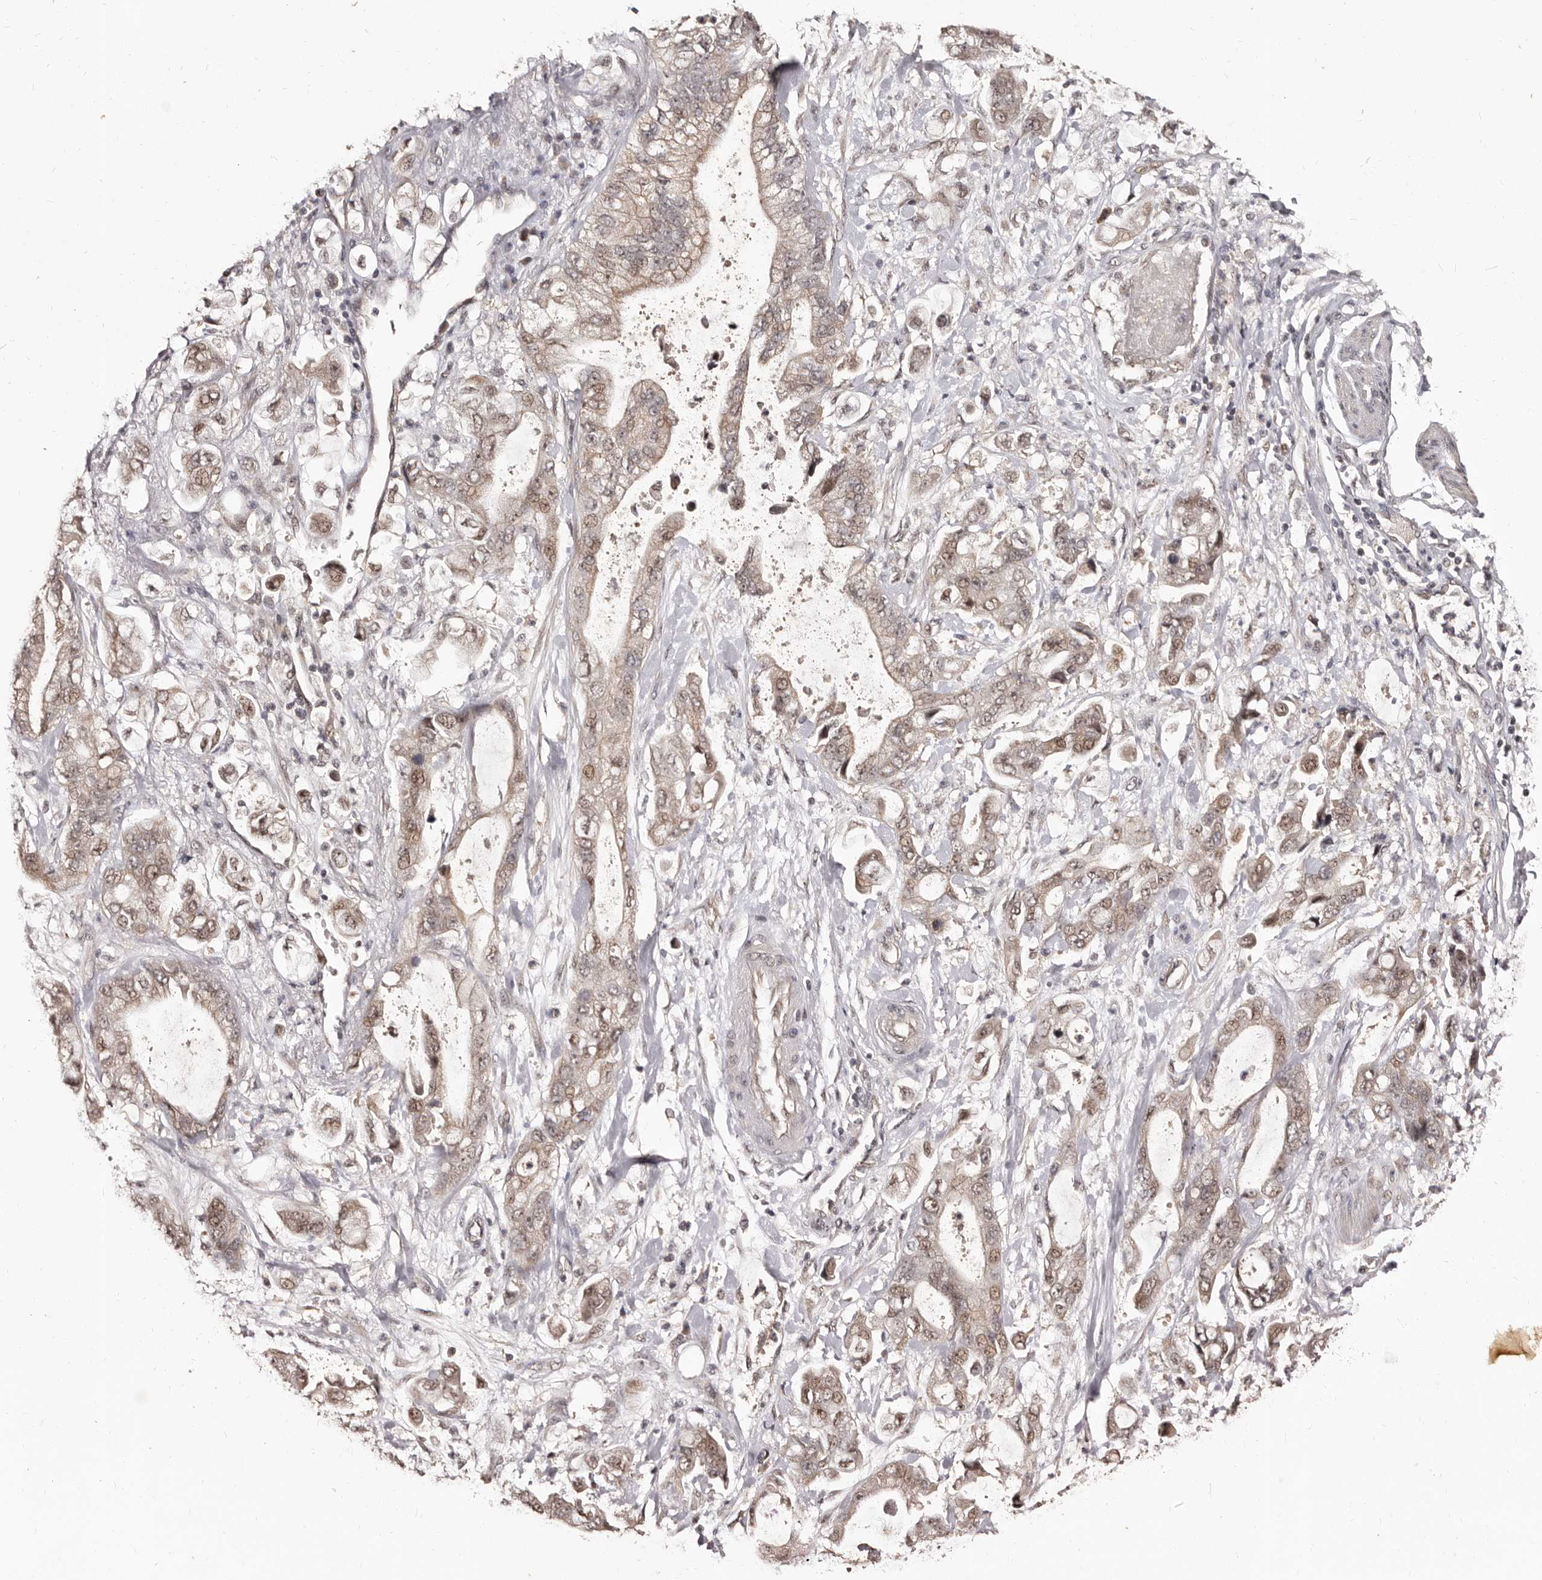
{"staining": {"intensity": "weak", "quantity": ">75%", "location": "nuclear"}, "tissue": "stomach cancer", "cell_type": "Tumor cells", "image_type": "cancer", "snomed": [{"axis": "morphology", "description": "Normal tissue, NOS"}, {"axis": "morphology", "description": "Adenocarcinoma, NOS"}, {"axis": "topography", "description": "Stomach"}], "caption": "Human stomach cancer (adenocarcinoma) stained with a brown dye exhibits weak nuclear positive positivity in about >75% of tumor cells.", "gene": "TBC1D22B", "patient": {"sex": "male", "age": 62}}